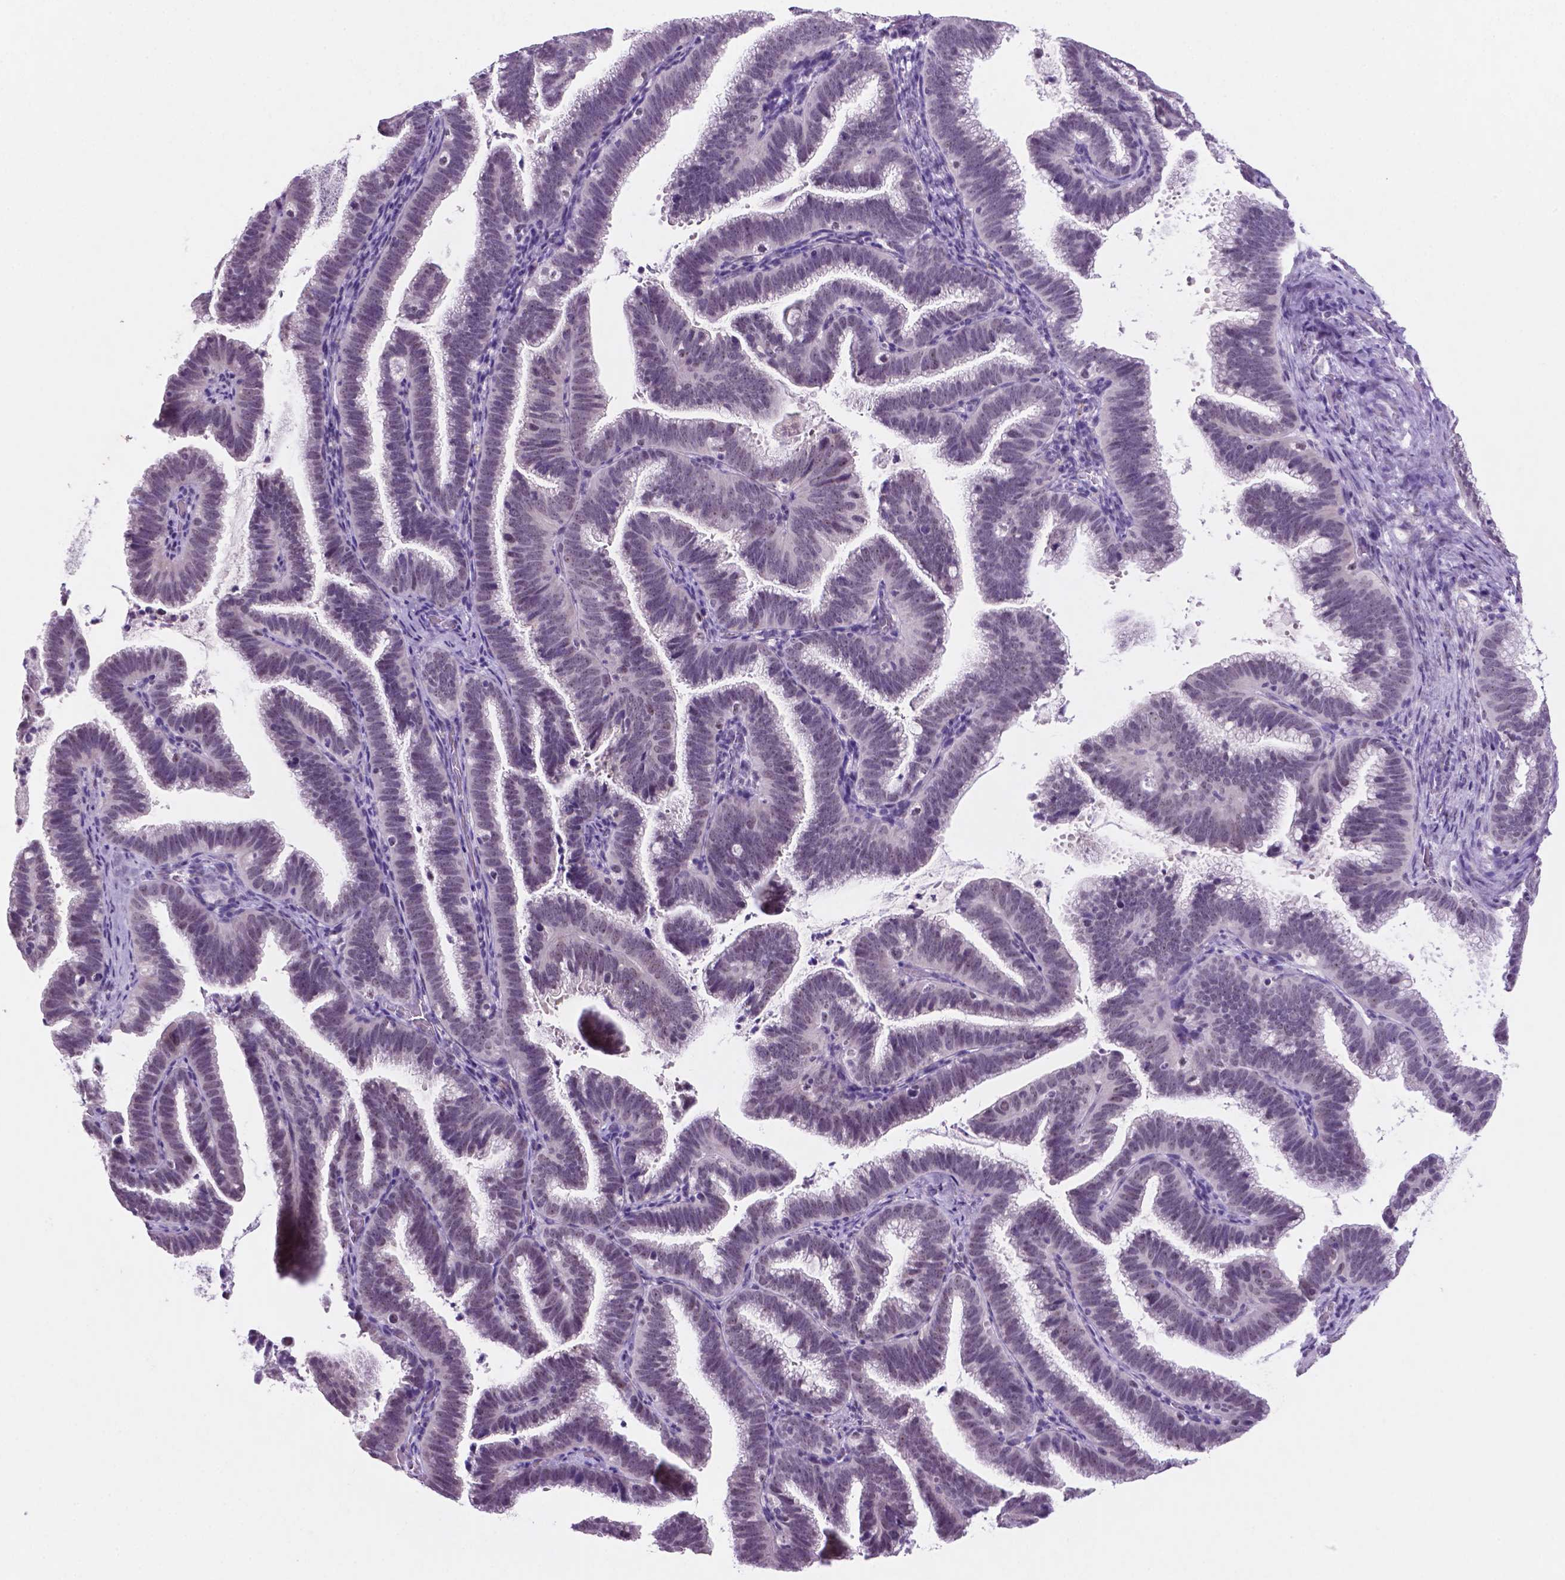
{"staining": {"intensity": "negative", "quantity": "none", "location": "none"}, "tissue": "cervical cancer", "cell_type": "Tumor cells", "image_type": "cancer", "snomed": [{"axis": "morphology", "description": "Adenocarcinoma, NOS"}, {"axis": "topography", "description": "Cervix"}], "caption": "Immunohistochemistry (IHC) of human cervical cancer (adenocarcinoma) reveals no positivity in tumor cells. The staining is performed using DAB (3,3'-diaminobenzidine) brown chromogen with nuclei counter-stained in using hematoxylin.", "gene": "C18orf21", "patient": {"sex": "female", "age": 61}}